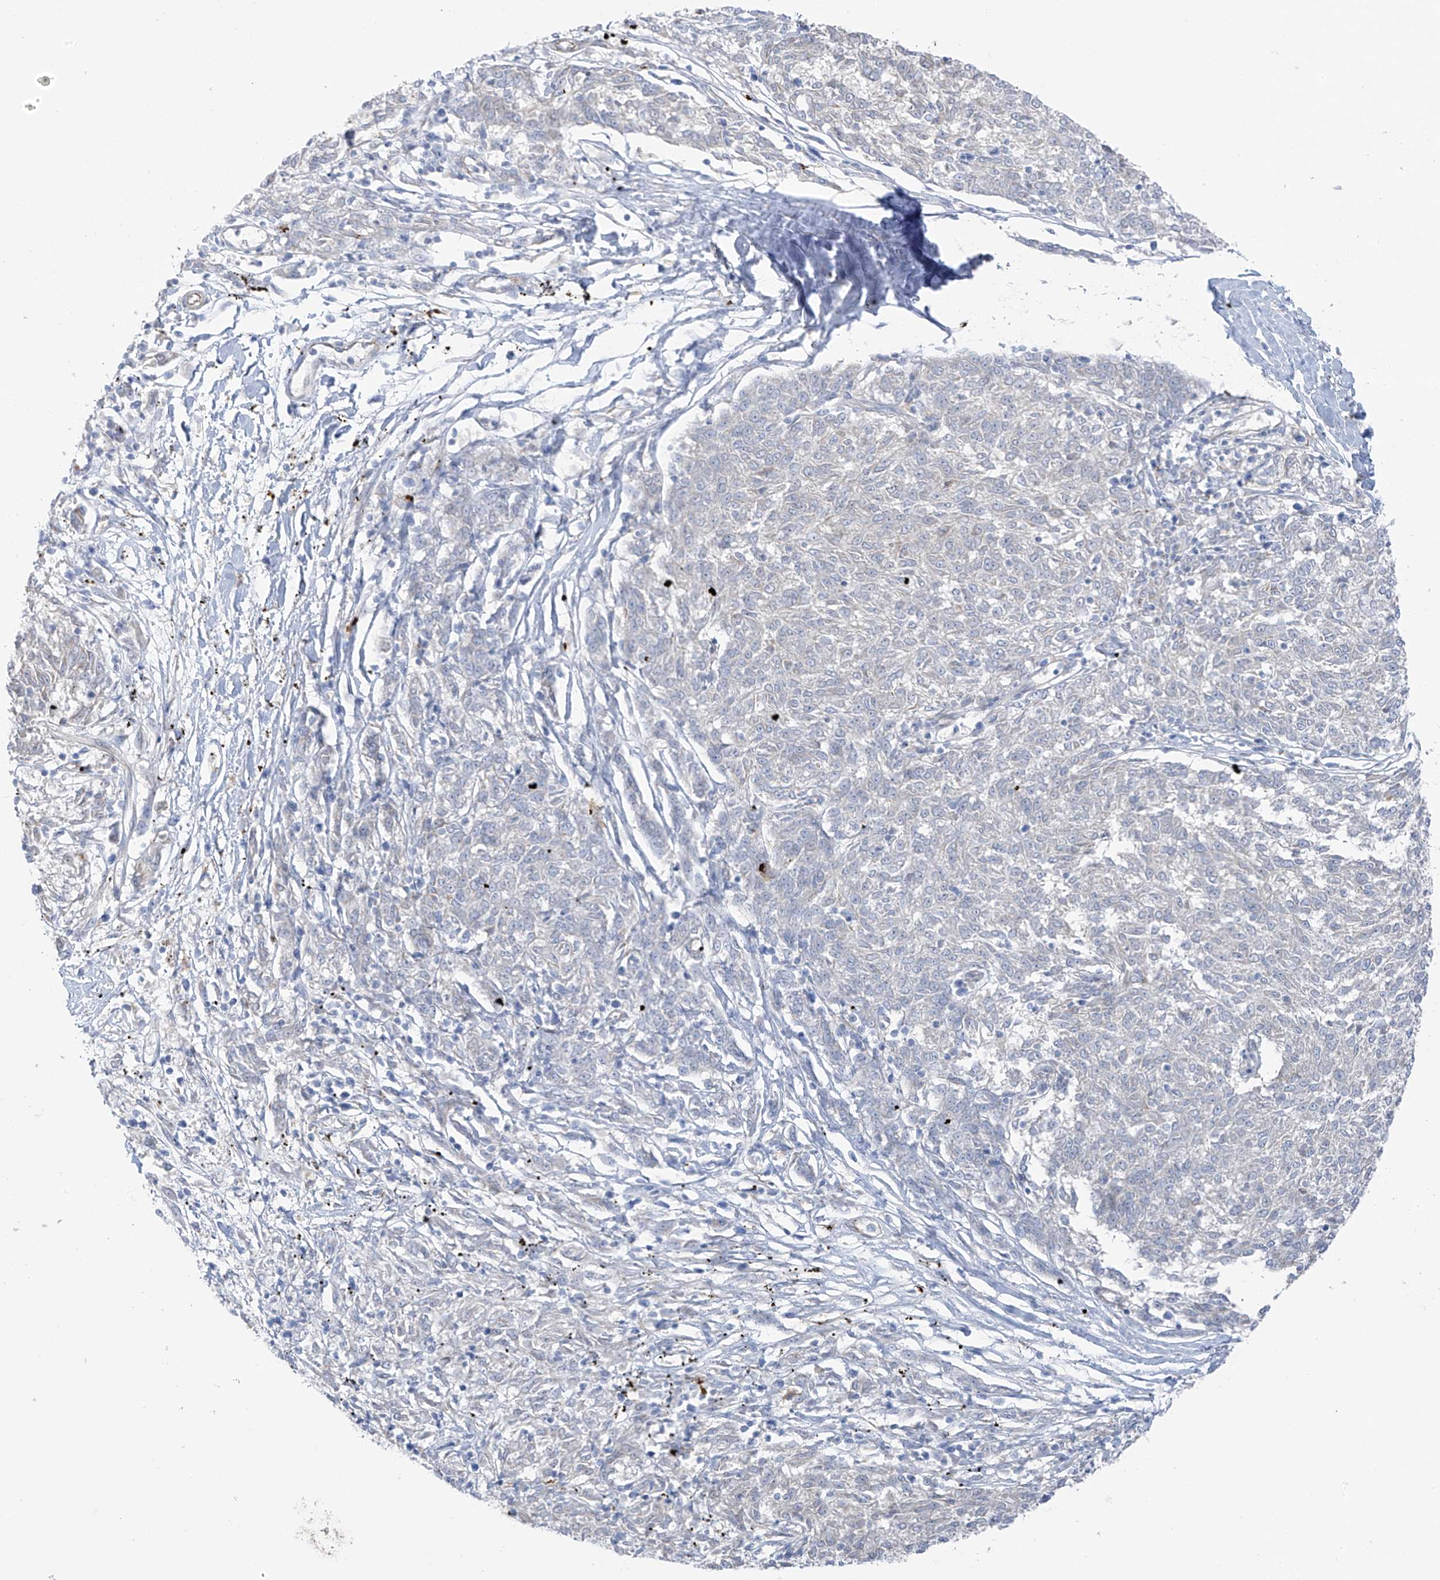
{"staining": {"intensity": "negative", "quantity": "none", "location": "none"}, "tissue": "melanoma", "cell_type": "Tumor cells", "image_type": "cancer", "snomed": [{"axis": "morphology", "description": "Malignant melanoma, NOS"}, {"axis": "topography", "description": "Skin"}], "caption": "Immunohistochemistry (IHC) image of neoplastic tissue: melanoma stained with DAB (3,3'-diaminobenzidine) reveals no significant protein positivity in tumor cells.", "gene": "TAL2", "patient": {"sex": "female", "age": 72}}